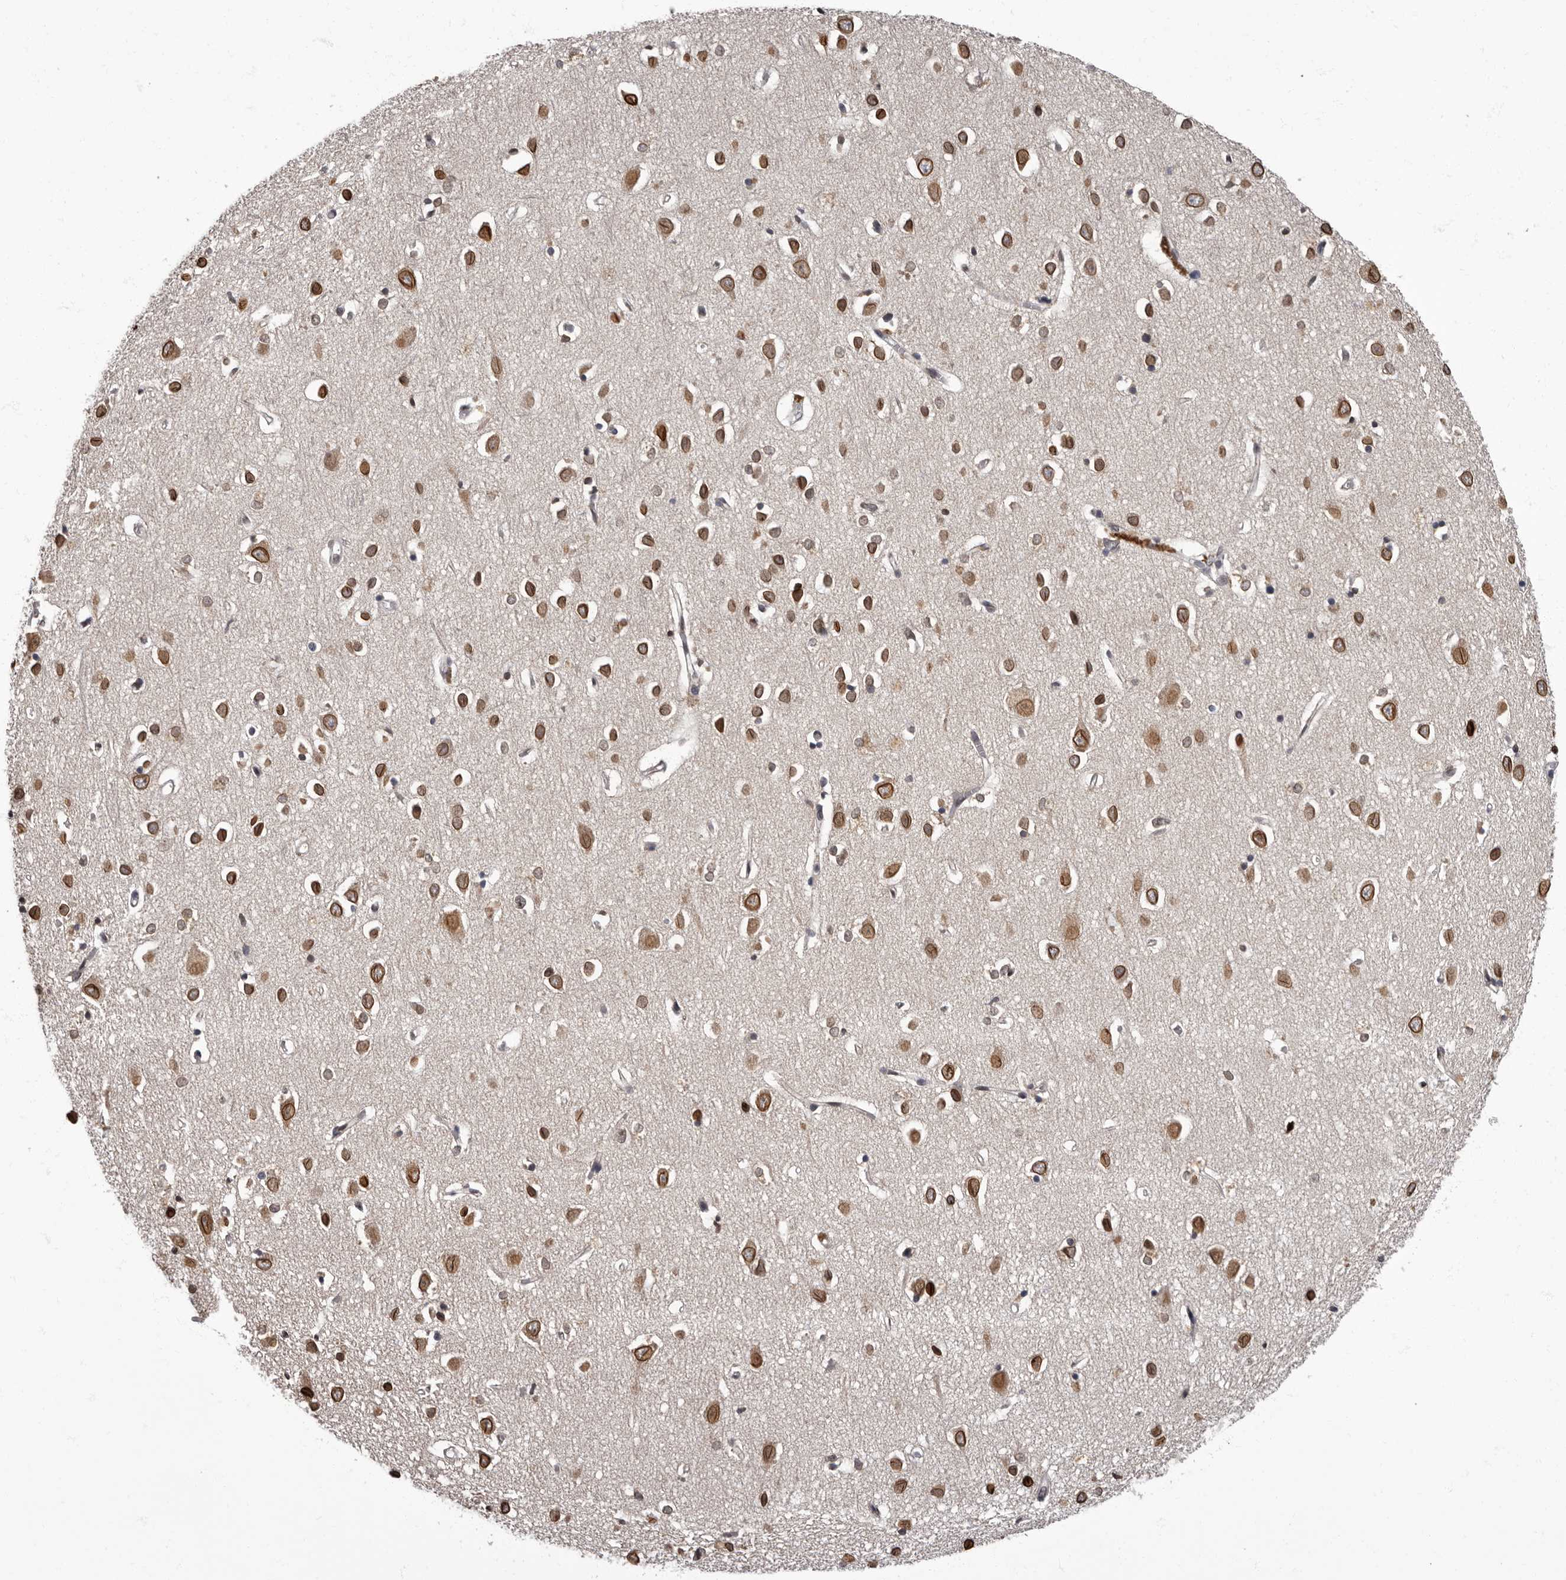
{"staining": {"intensity": "weak", "quantity": "25%-75%", "location": "cytoplasmic/membranous"}, "tissue": "cerebral cortex", "cell_type": "Endothelial cells", "image_type": "normal", "snomed": [{"axis": "morphology", "description": "Normal tissue, NOS"}, {"axis": "topography", "description": "Cerebral cortex"}], "caption": "Weak cytoplasmic/membranous staining is seen in approximately 25%-75% of endothelial cells in benign cerebral cortex. (DAB (3,3'-diaminobenzidine) = brown stain, brightfield microscopy at high magnification).", "gene": "C1orf50", "patient": {"sex": "female", "age": 64}}